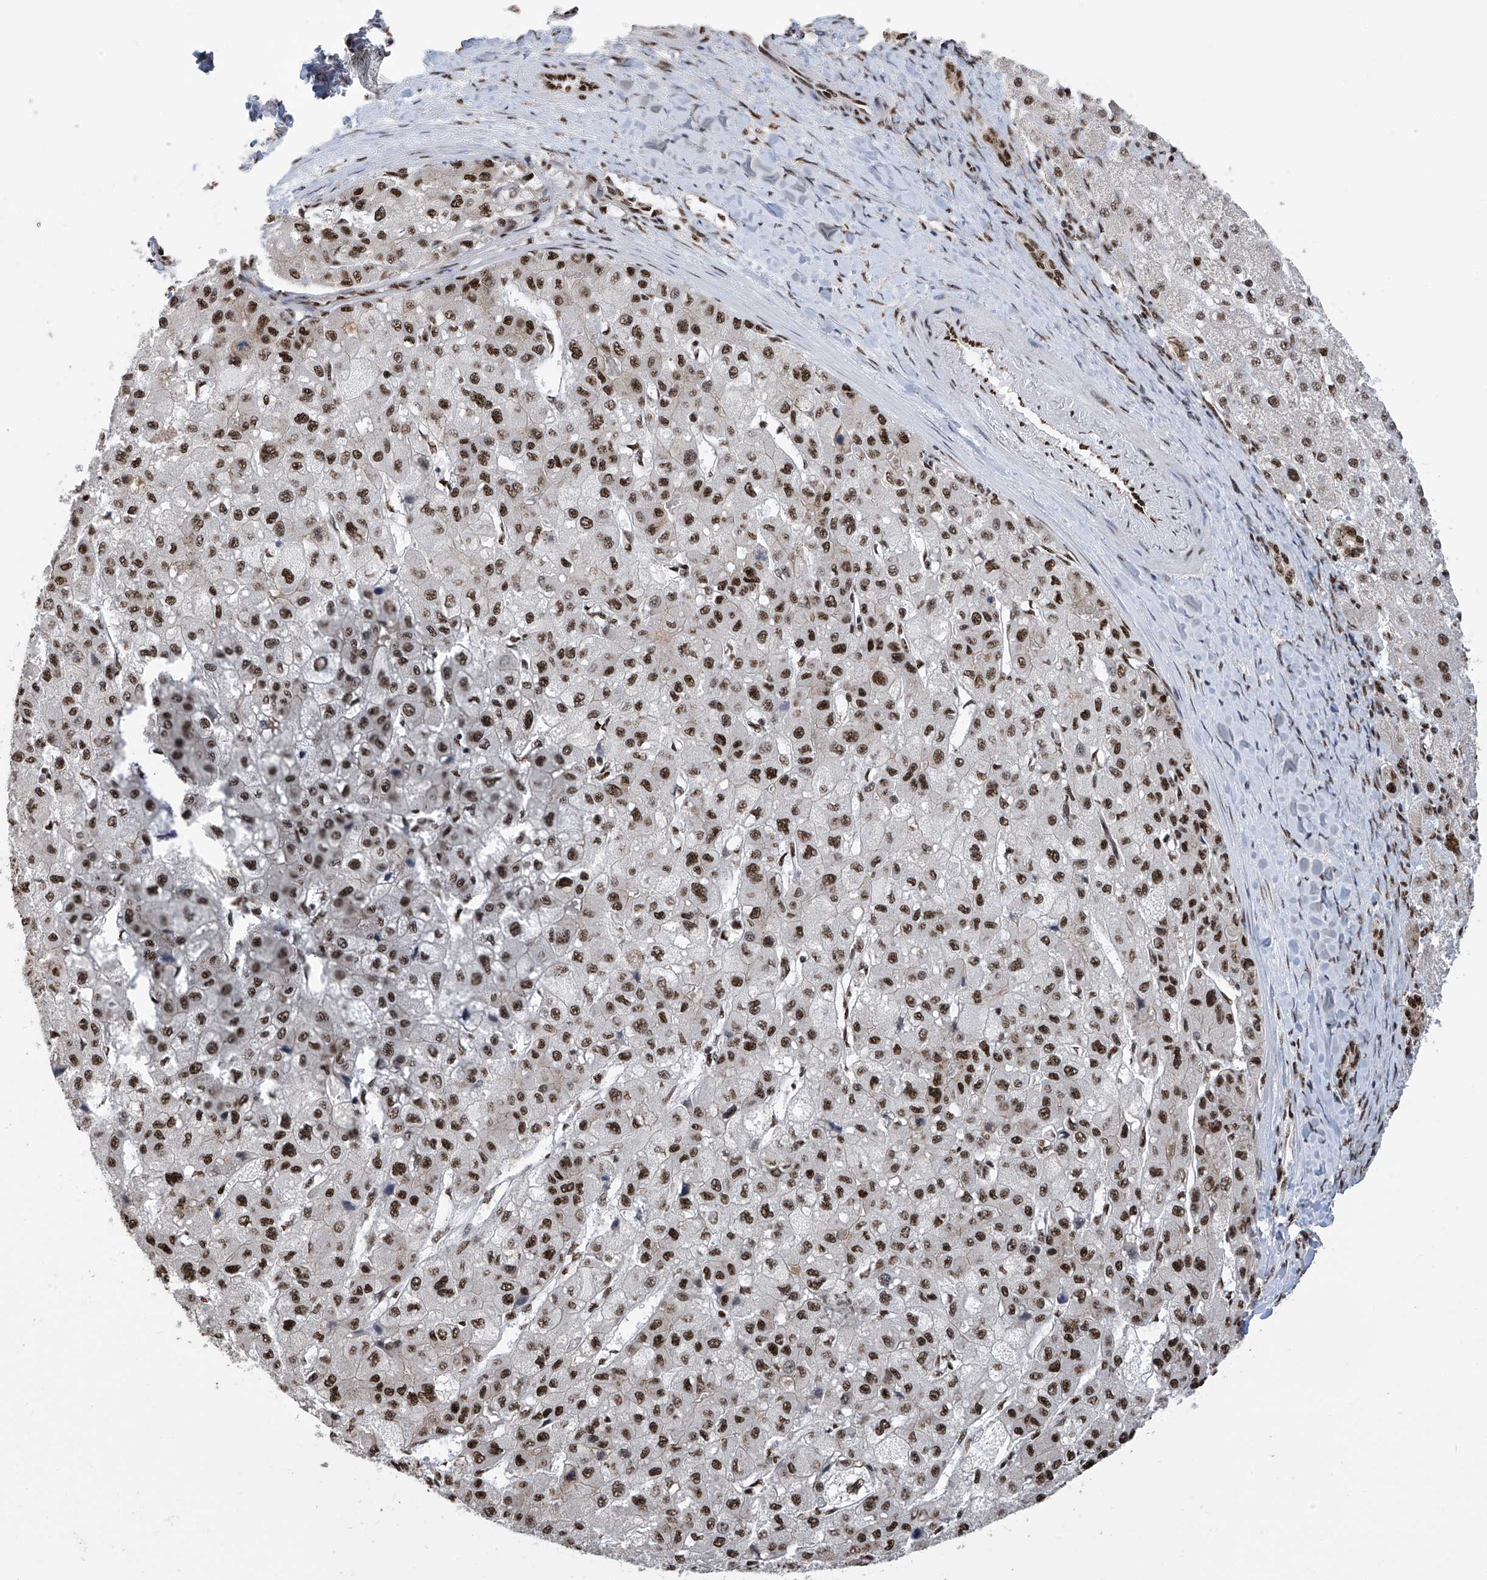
{"staining": {"intensity": "strong", "quantity": ">75%", "location": "cytoplasmic/membranous,nuclear"}, "tissue": "liver cancer", "cell_type": "Tumor cells", "image_type": "cancer", "snomed": [{"axis": "morphology", "description": "Carcinoma, Hepatocellular, NOS"}, {"axis": "topography", "description": "Liver"}], "caption": "A high-resolution image shows immunohistochemistry (IHC) staining of liver cancer (hepatocellular carcinoma), which exhibits strong cytoplasmic/membranous and nuclear expression in approximately >75% of tumor cells. Immunohistochemistry stains the protein in brown and the nuclei are stained blue.", "gene": "APLF", "patient": {"sex": "male", "age": 80}}